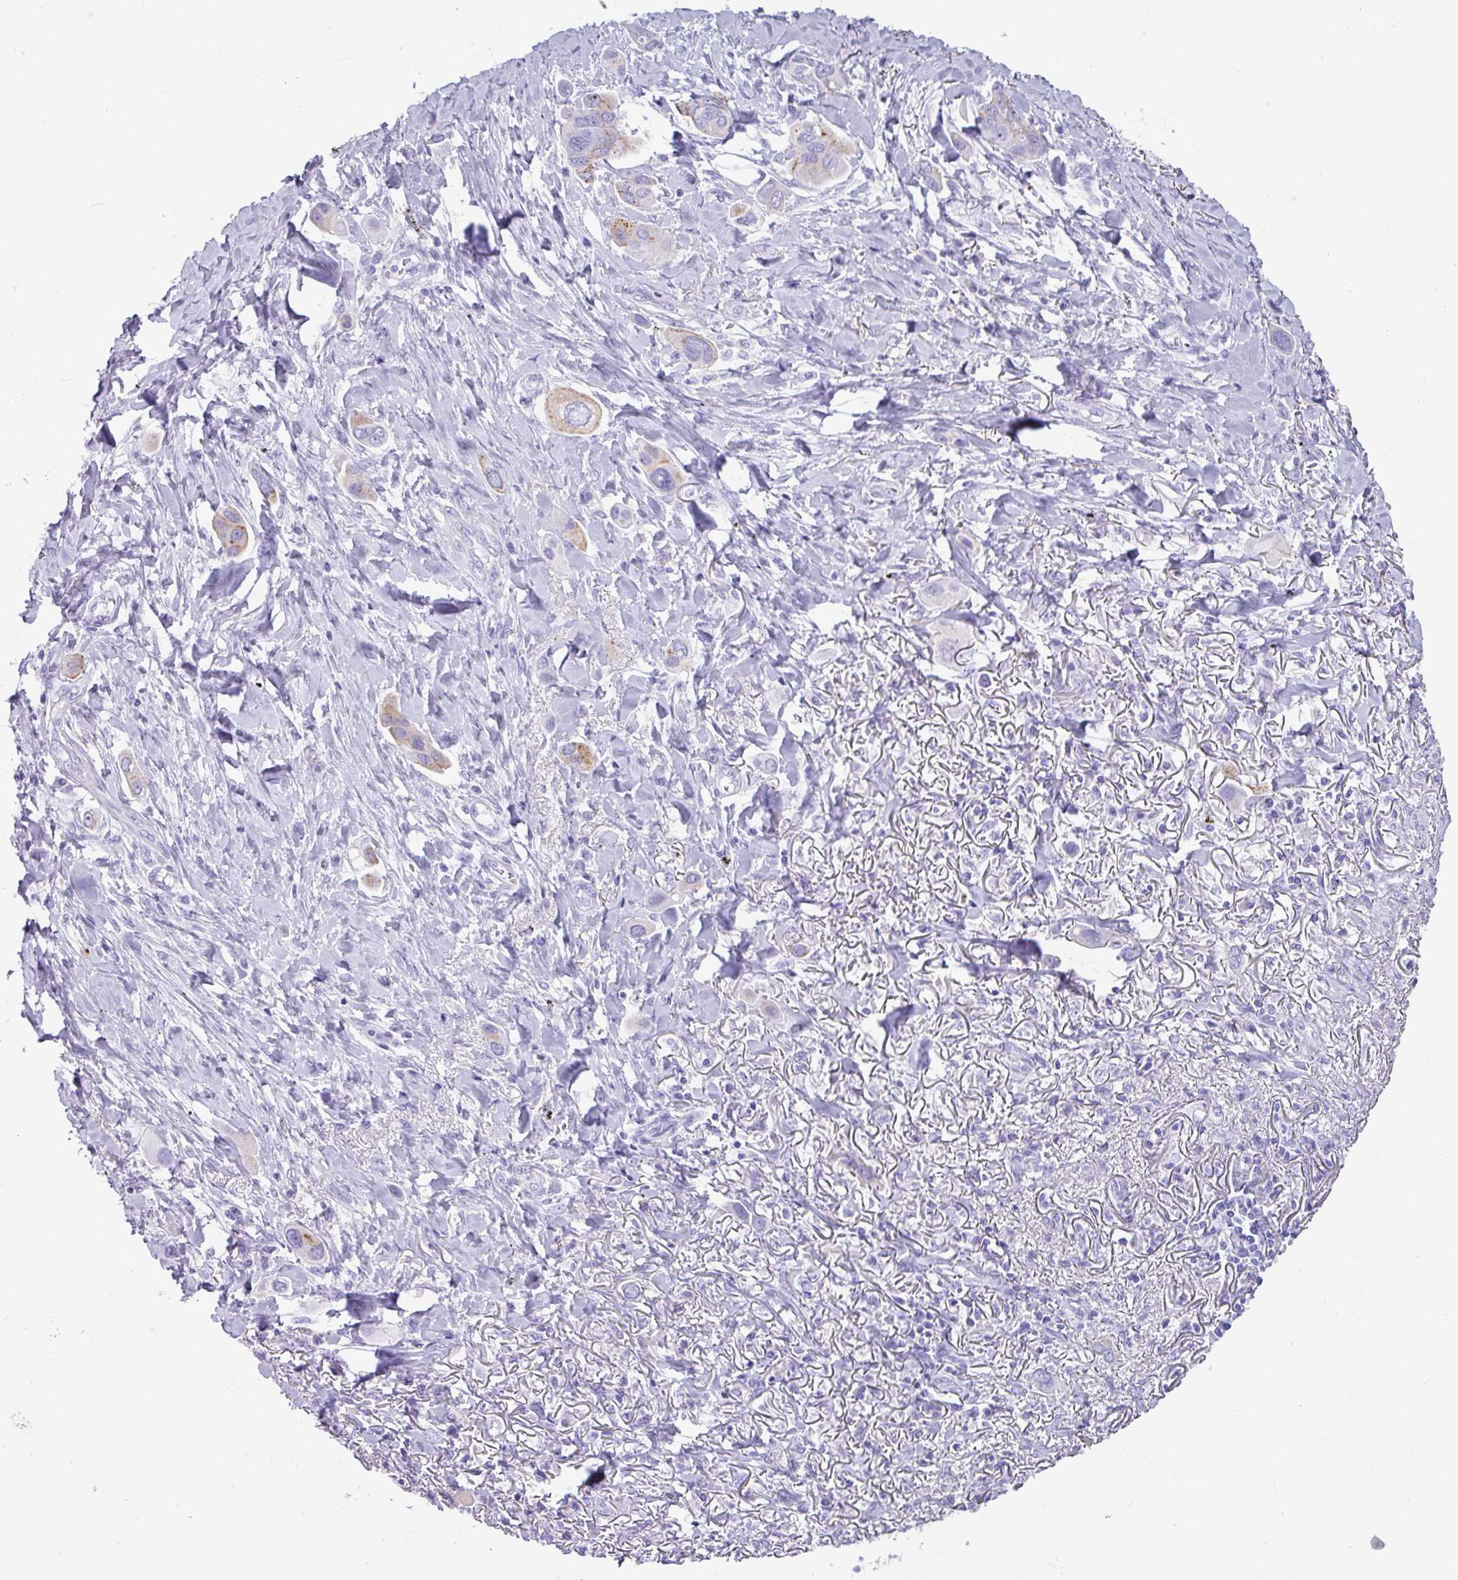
{"staining": {"intensity": "weak", "quantity": "<25%", "location": "cytoplasmic/membranous"}, "tissue": "lung cancer", "cell_type": "Tumor cells", "image_type": "cancer", "snomed": [{"axis": "morphology", "description": "Adenocarcinoma, NOS"}, {"axis": "topography", "description": "Lung"}], "caption": "A high-resolution histopathology image shows immunohistochemistry staining of lung cancer (adenocarcinoma), which demonstrates no significant positivity in tumor cells.", "gene": "NCCRP1", "patient": {"sex": "male", "age": 76}}